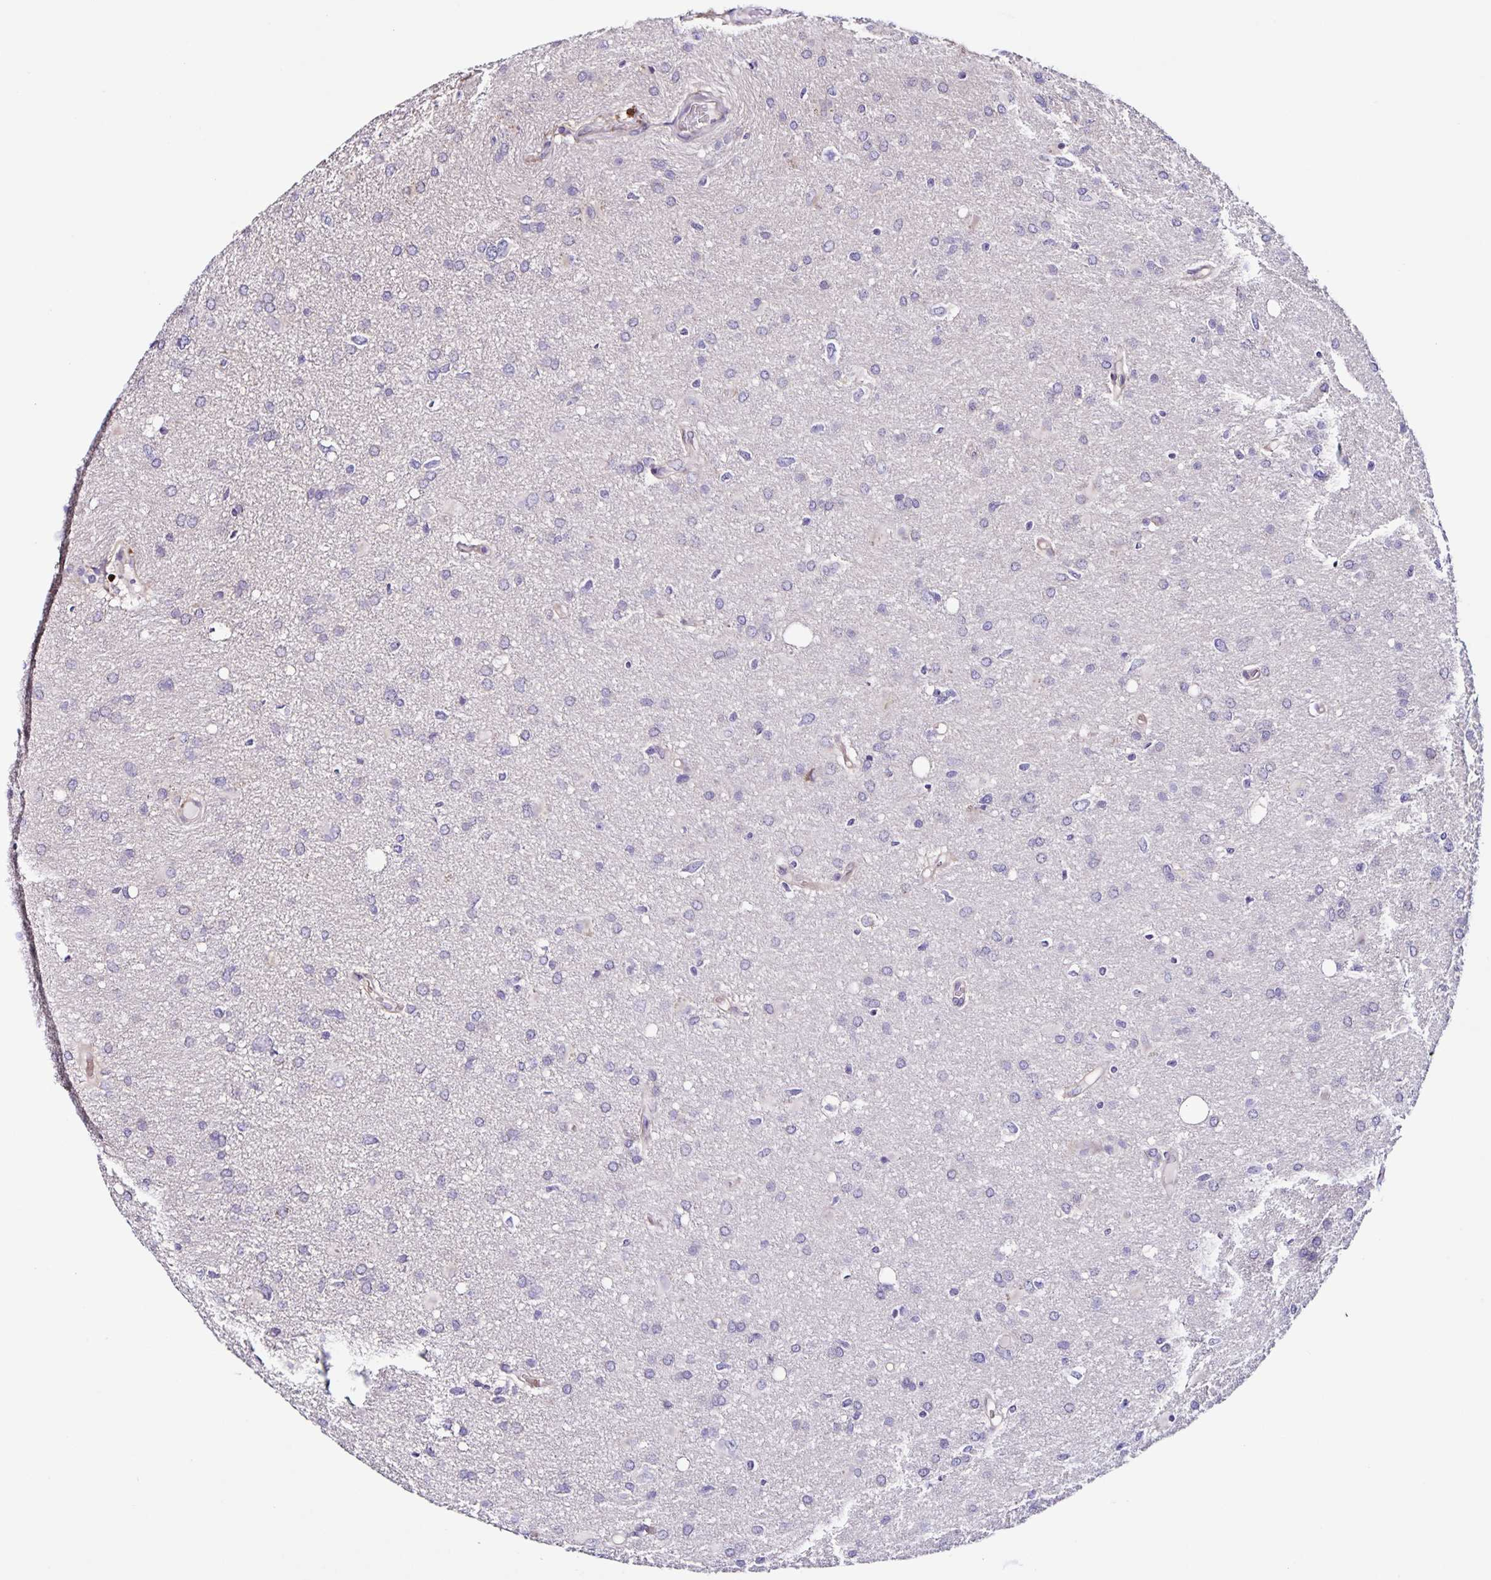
{"staining": {"intensity": "negative", "quantity": "none", "location": "none"}, "tissue": "glioma", "cell_type": "Tumor cells", "image_type": "cancer", "snomed": [{"axis": "morphology", "description": "Glioma, malignant, High grade"}, {"axis": "topography", "description": "Brain"}], "caption": "Glioma was stained to show a protein in brown. There is no significant expression in tumor cells.", "gene": "RNFT2", "patient": {"sex": "male", "age": 53}}